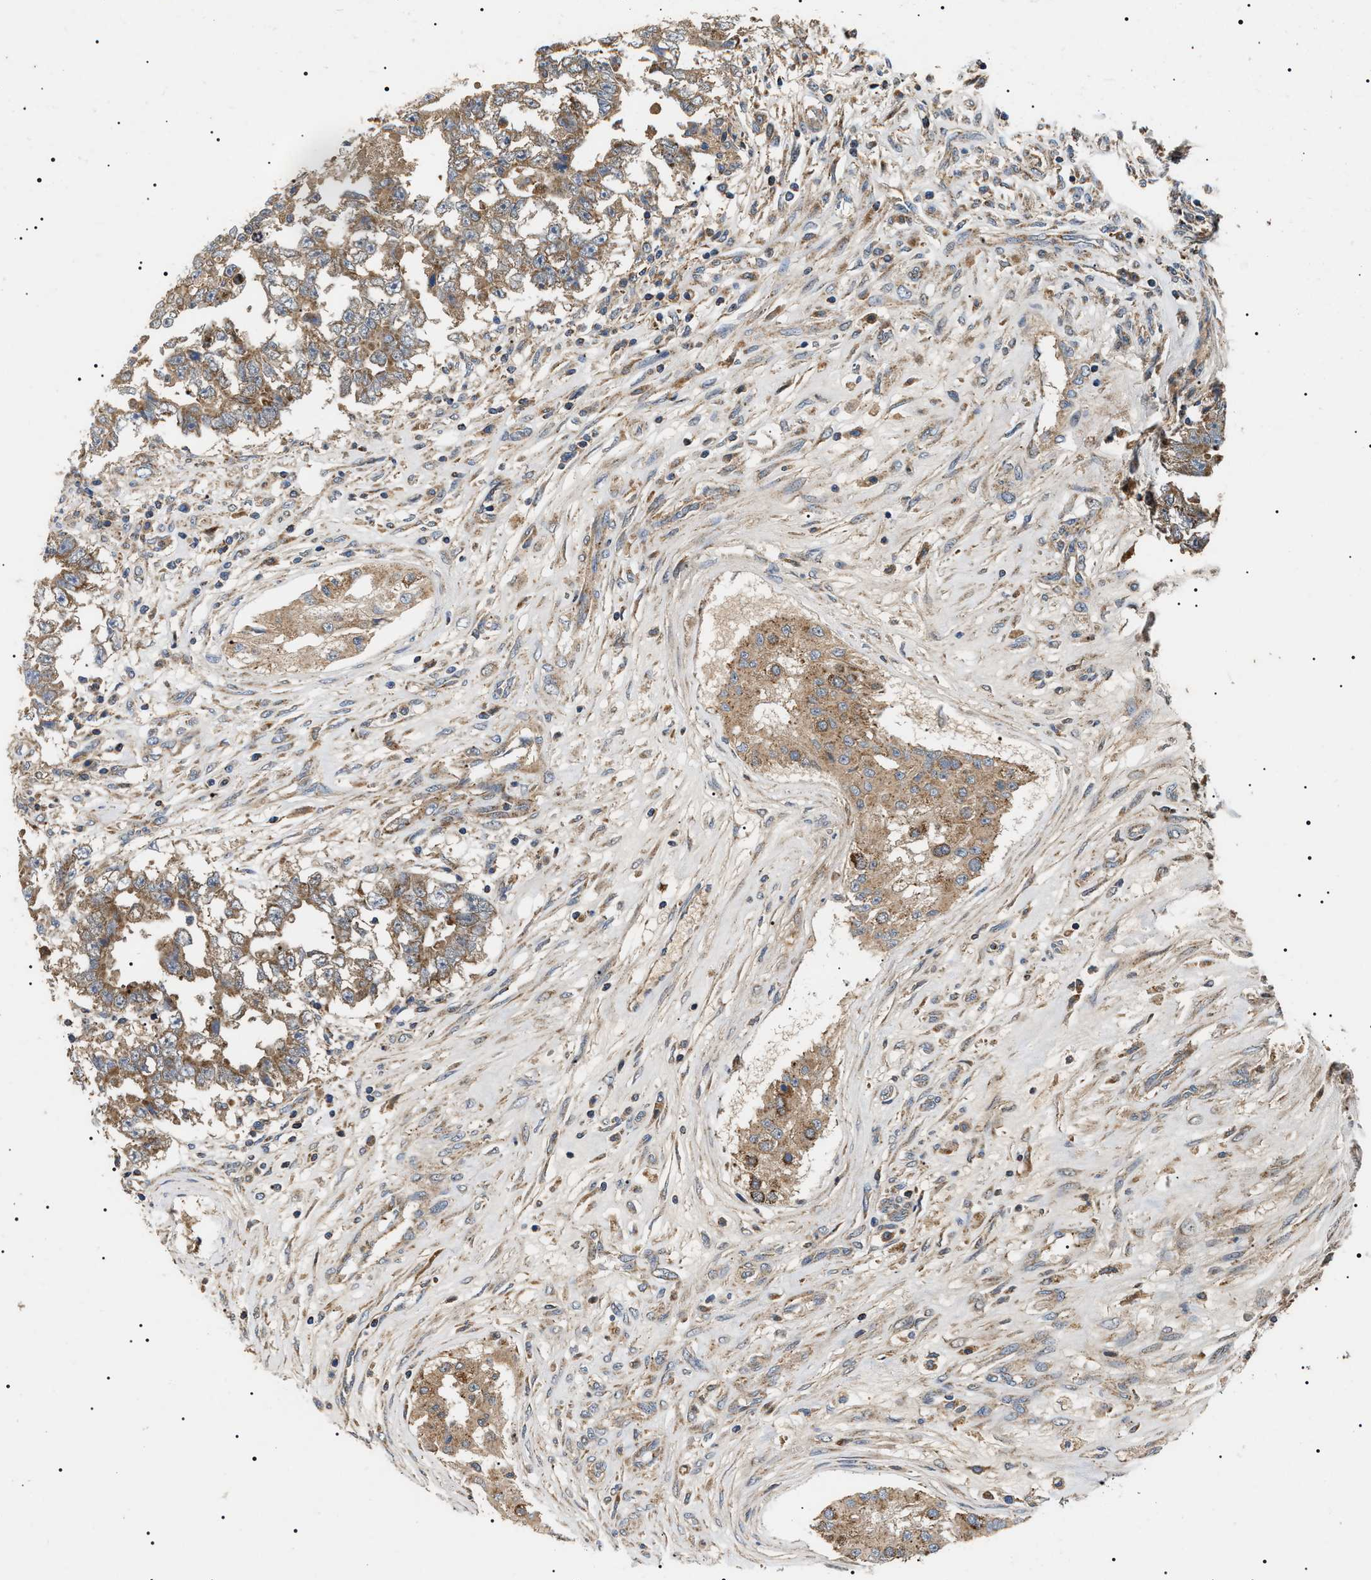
{"staining": {"intensity": "moderate", "quantity": ">75%", "location": "cytoplasmic/membranous"}, "tissue": "testis cancer", "cell_type": "Tumor cells", "image_type": "cancer", "snomed": [{"axis": "morphology", "description": "Carcinoma, Embryonal, NOS"}, {"axis": "topography", "description": "Testis"}], "caption": "IHC photomicrograph of neoplastic tissue: testis cancer stained using IHC exhibits medium levels of moderate protein expression localized specifically in the cytoplasmic/membranous of tumor cells, appearing as a cytoplasmic/membranous brown color.", "gene": "OXSM", "patient": {"sex": "male", "age": 25}}